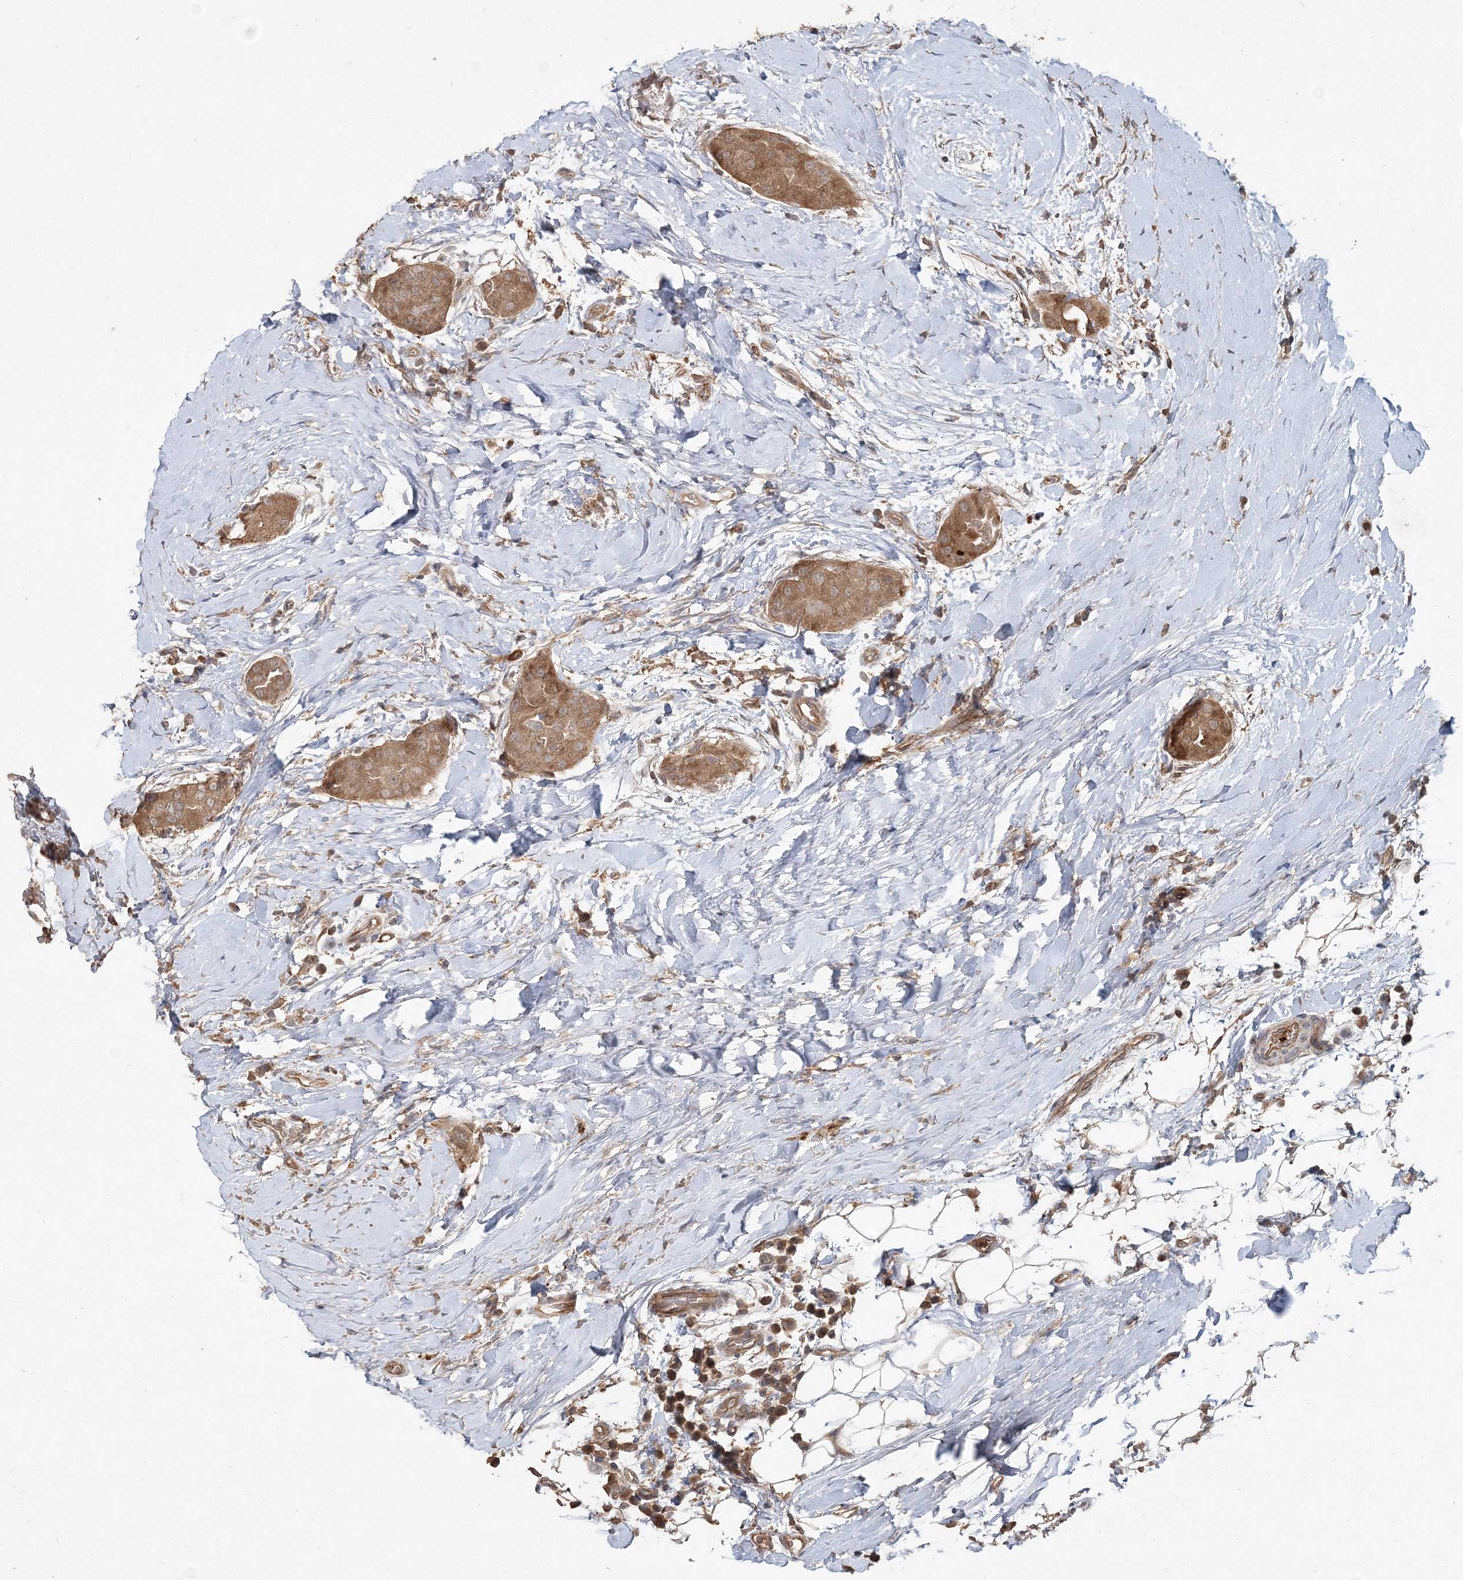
{"staining": {"intensity": "moderate", "quantity": ">75%", "location": "cytoplasmic/membranous"}, "tissue": "thyroid cancer", "cell_type": "Tumor cells", "image_type": "cancer", "snomed": [{"axis": "morphology", "description": "Papillary adenocarcinoma, NOS"}, {"axis": "topography", "description": "Thyroid gland"}], "caption": "This is a photomicrograph of immunohistochemistry staining of thyroid papillary adenocarcinoma, which shows moderate expression in the cytoplasmic/membranous of tumor cells.", "gene": "SPRY1", "patient": {"sex": "male", "age": 33}}